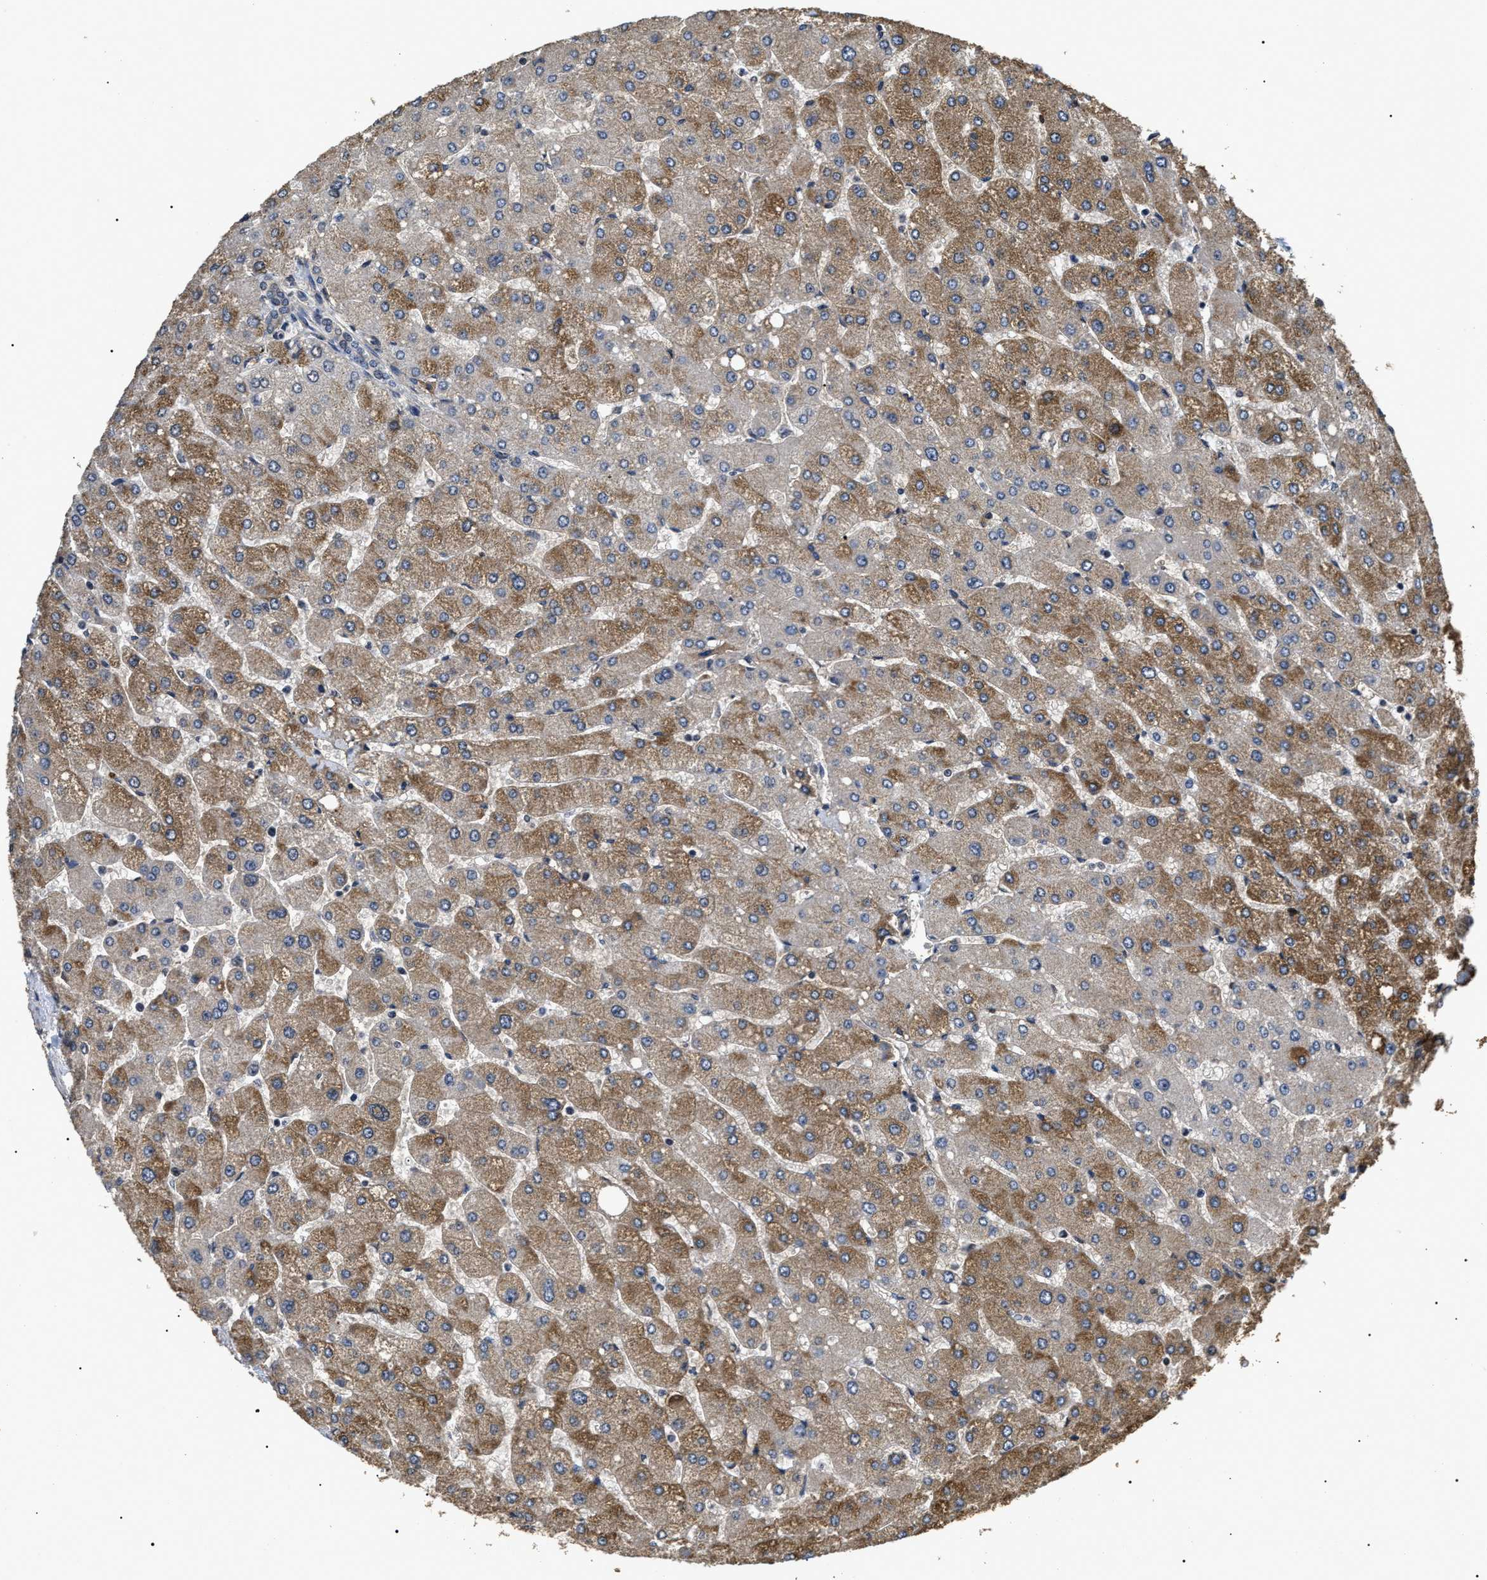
{"staining": {"intensity": "weak", "quantity": ">75%", "location": "cytoplasmic/membranous"}, "tissue": "liver", "cell_type": "Cholangiocytes", "image_type": "normal", "snomed": [{"axis": "morphology", "description": "Normal tissue, NOS"}, {"axis": "topography", "description": "Liver"}], "caption": "A histopathology image showing weak cytoplasmic/membranous expression in about >75% of cholangiocytes in normal liver, as visualized by brown immunohistochemical staining.", "gene": "ANP32E", "patient": {"sex": "male", "age": 55}}